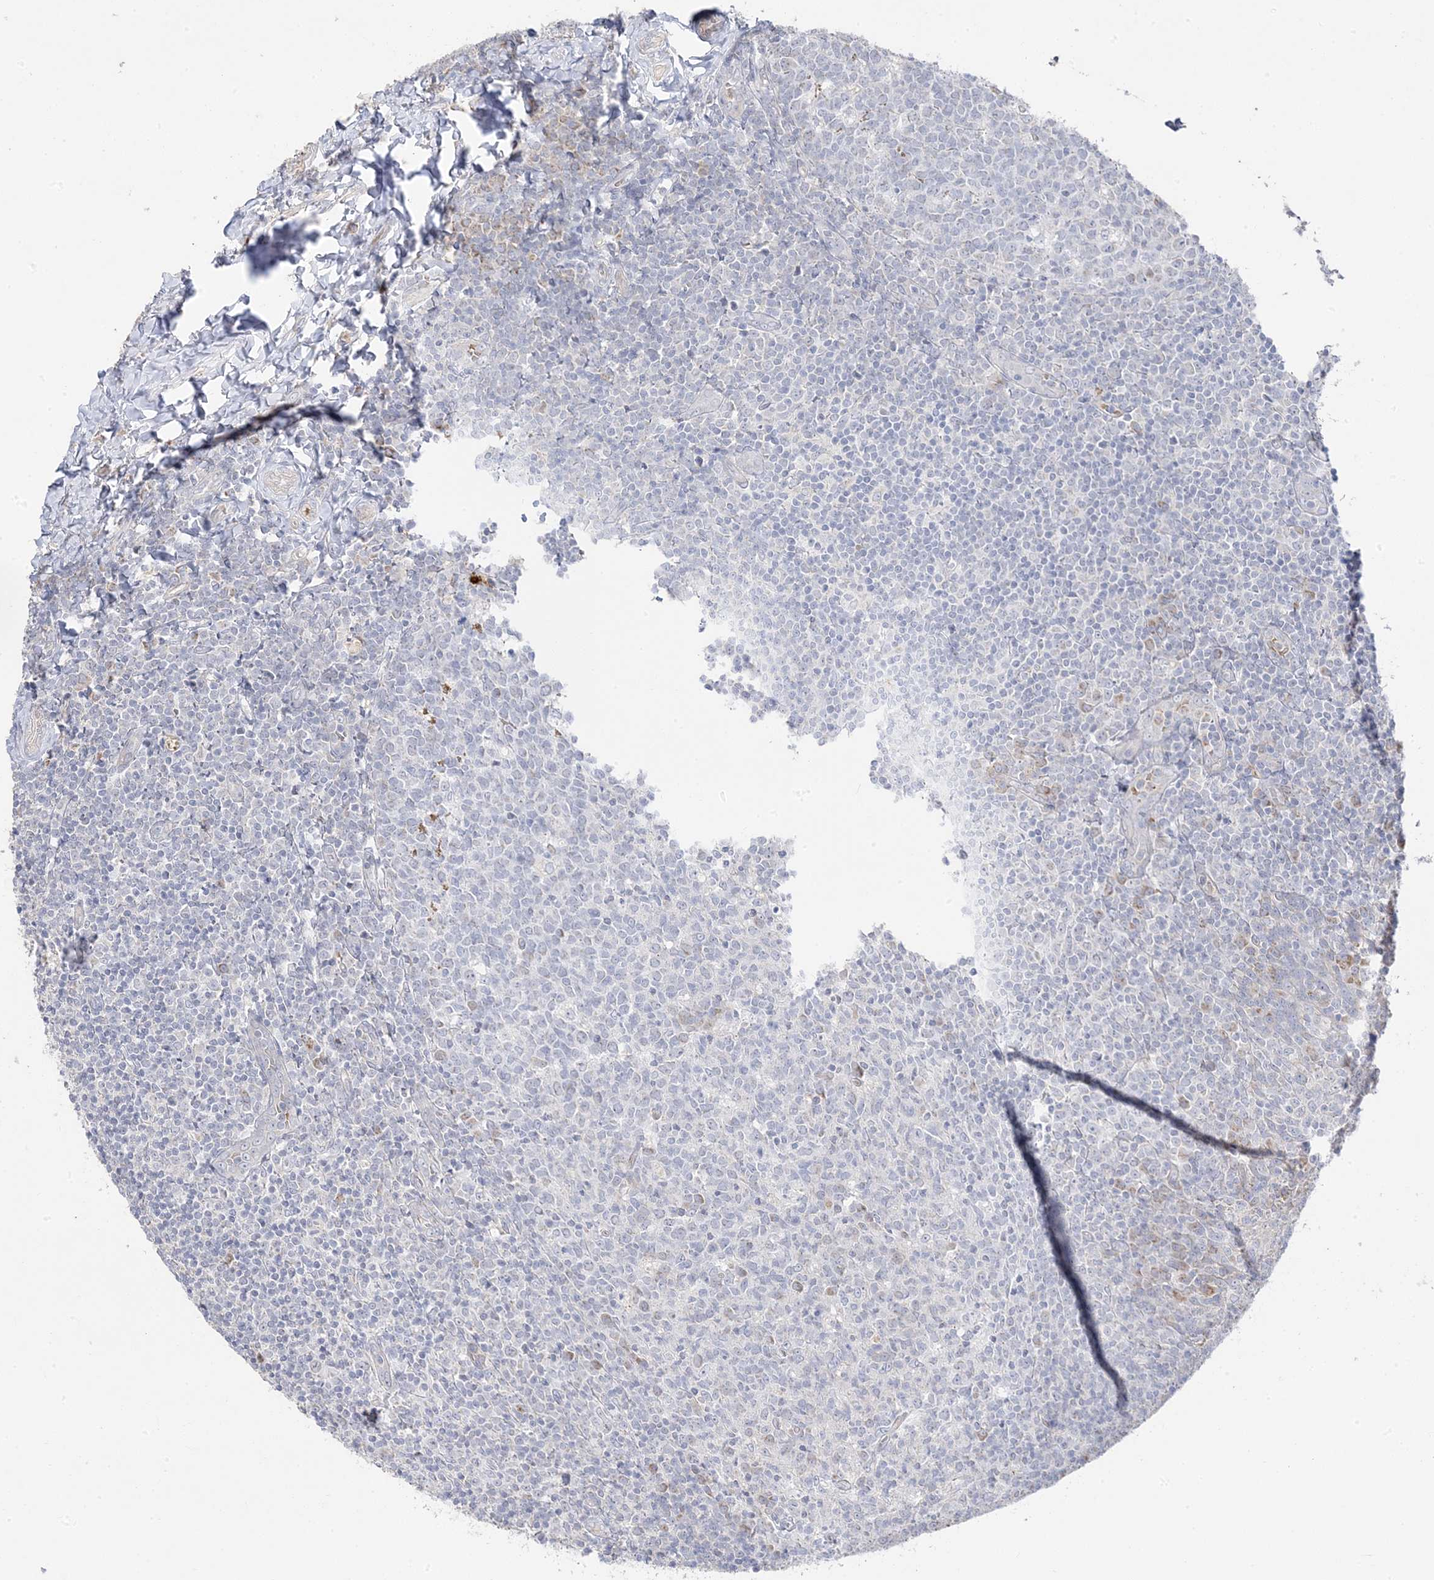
{"staining": {"intensity": "negative", "quantity": "none", "location": "none"}, "tissue": "tonsil", "cell_type": "Germinal center cells", "image_type": "normal", "snomed": [{"axis": "morphology", "description": "Normal tissue, NOS"}, {"axis": "topography", "description": "Tonsil"}], "caption": "This is an immunohistochemistry photomicrograph of benign tonsil. There is no expression in germinal center cells.", "gene": "TRANK1", "patient": {"sex": "female", "age": 19}}